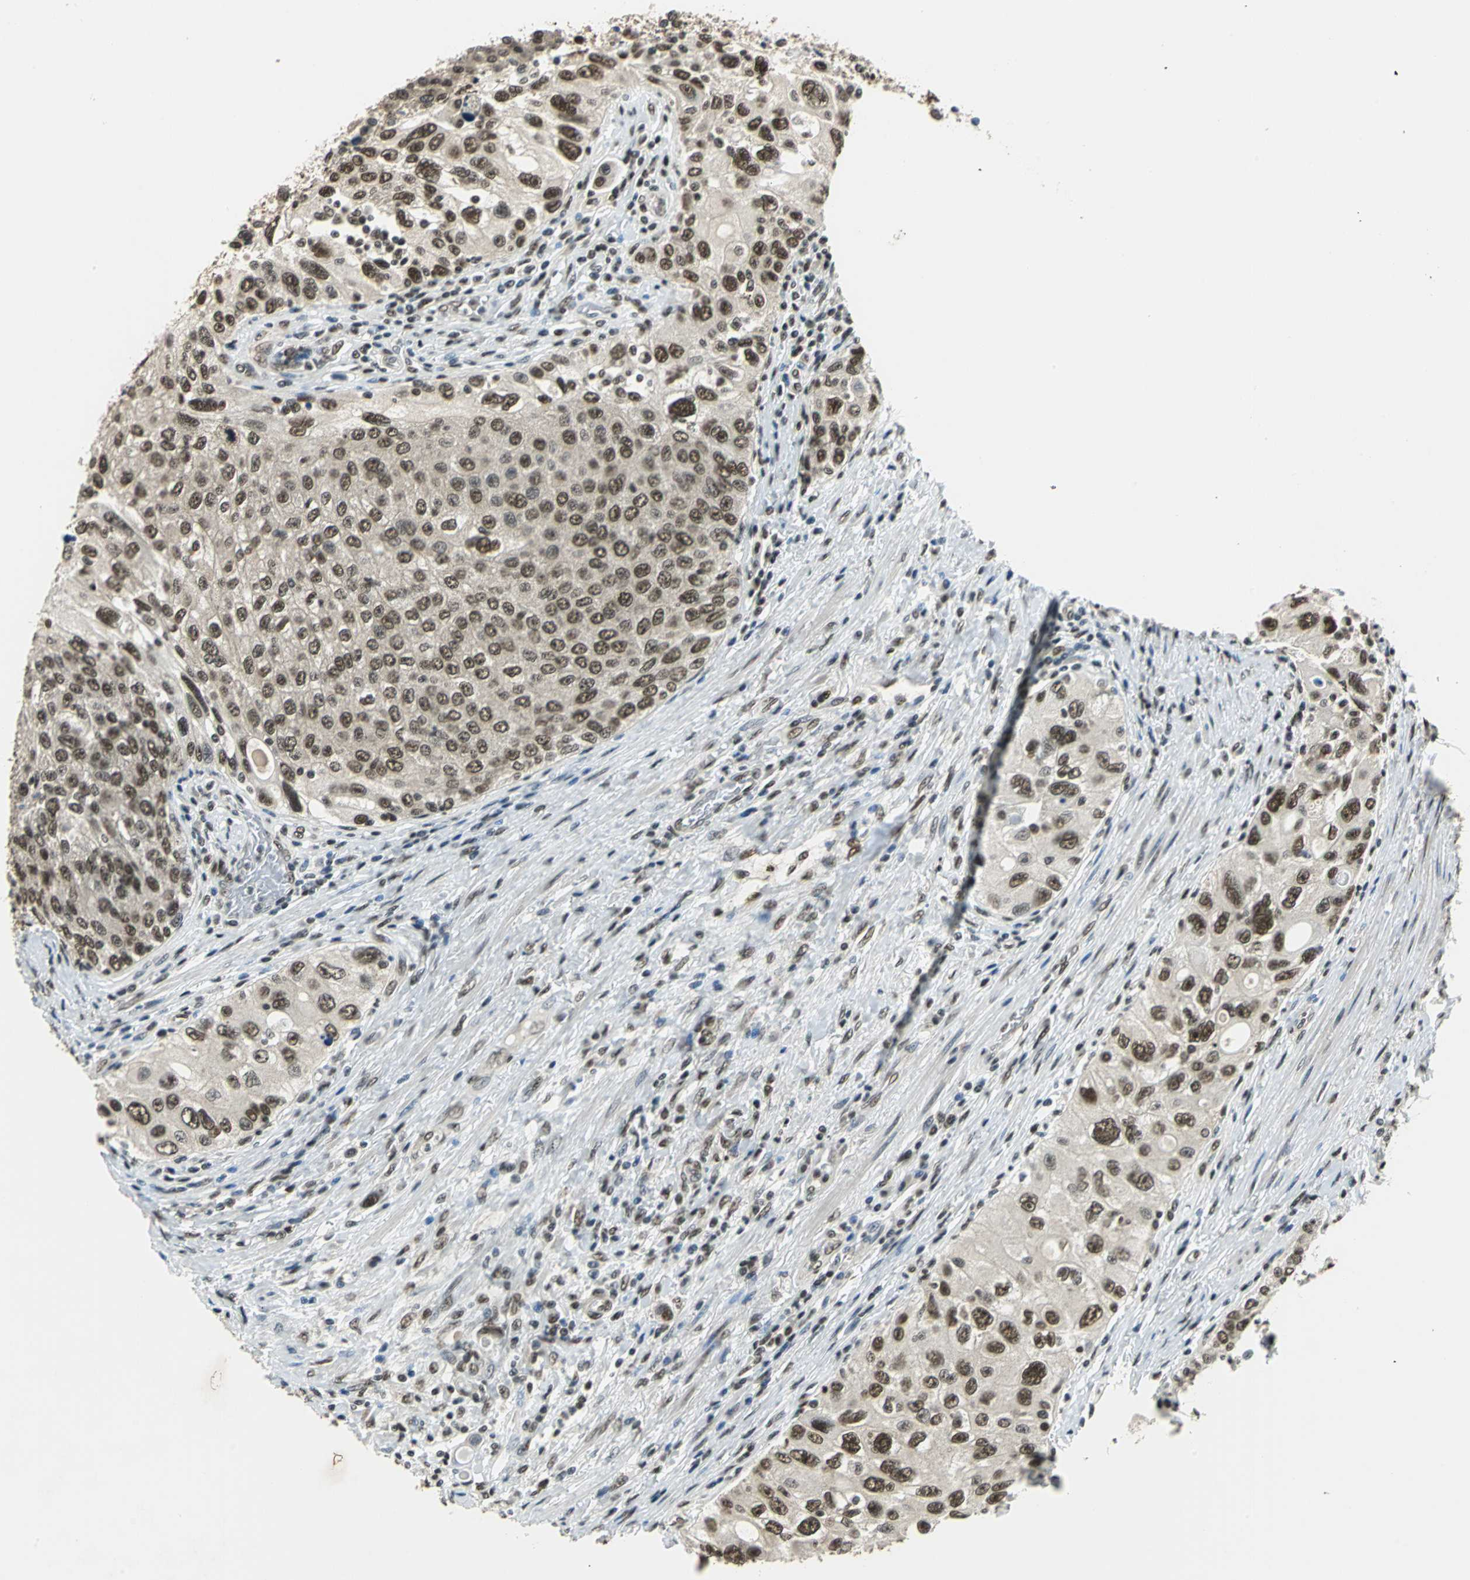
{"staining": {"intensity": "moderate", "quantity": ">75%", "location": "nuclear"}, "tissue": "urothelial cancer", "cell_type": "Tumor cells", "image_type": "cancer", "snomed": [{"axis": "morphology", "description": "Urothelial carcinoma, High grade"}, {"axis": "topography", "description": "Urinary bladder"}], "caption": "Immunohistochemical staining of urothelial cancer shows medium levels of moderate nuclear protein staining in approximately >75% of tumor cells.", "gene": "RBM14", "patient": {"sex": "female", "age": 56}}